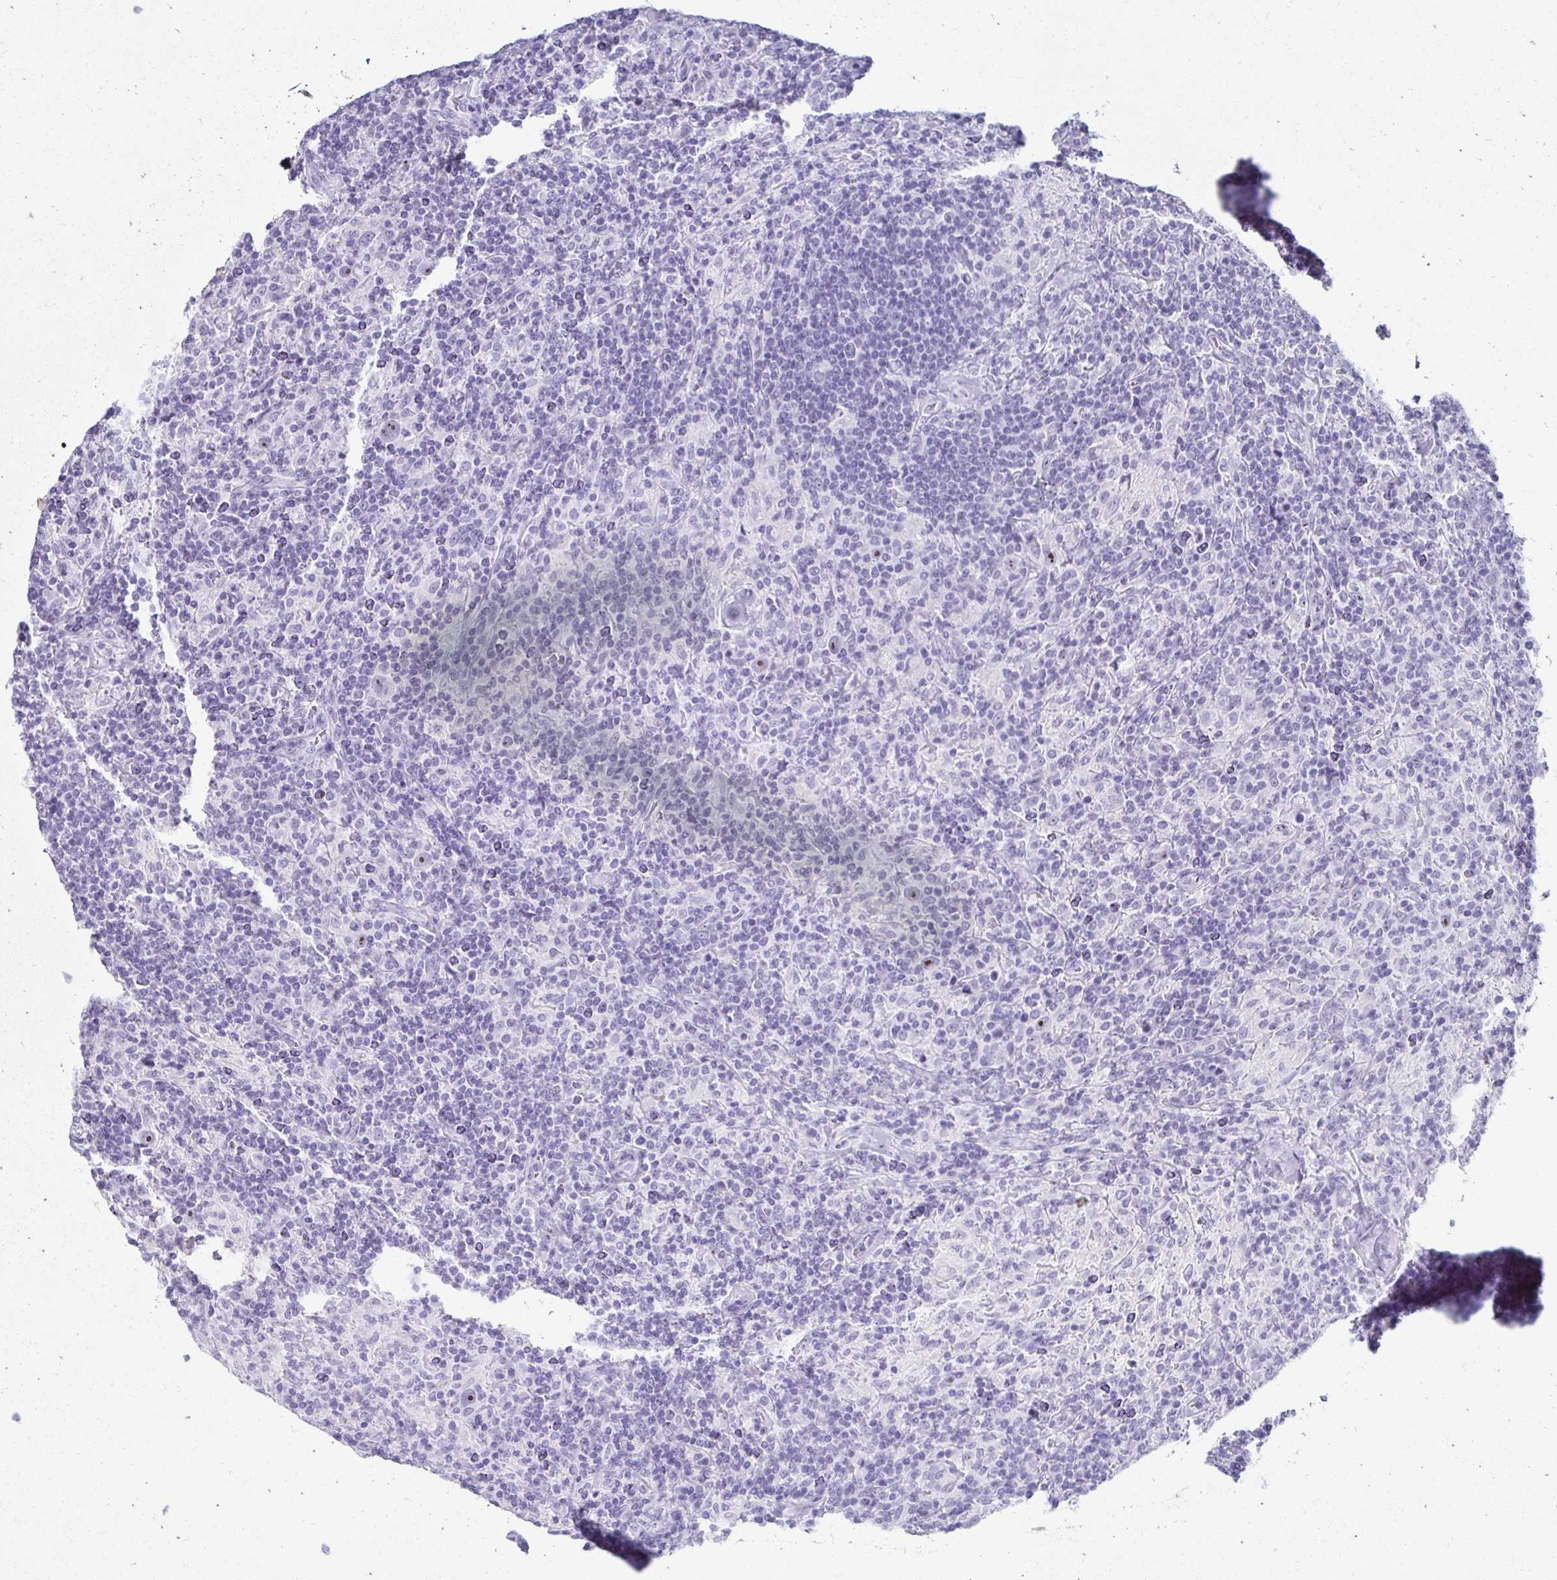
{"staining": {"intensity": "negative", "quantity": "none", "location": "none"}, "tissue": "lymphoma", "cell_type": "Tumor cells", "image_type": "cancer", "snomed": [{"axis": "morphology", "description": "Hodgkin's disease, NOS"}, {"axis": "topography", "description": "Lymph node"}], "caption": "Protein analysis of lymphoma exhibits no significant positivity in tumor cells.", "gene": "CST6", "patient": {"sex": "male", "age": 70}}